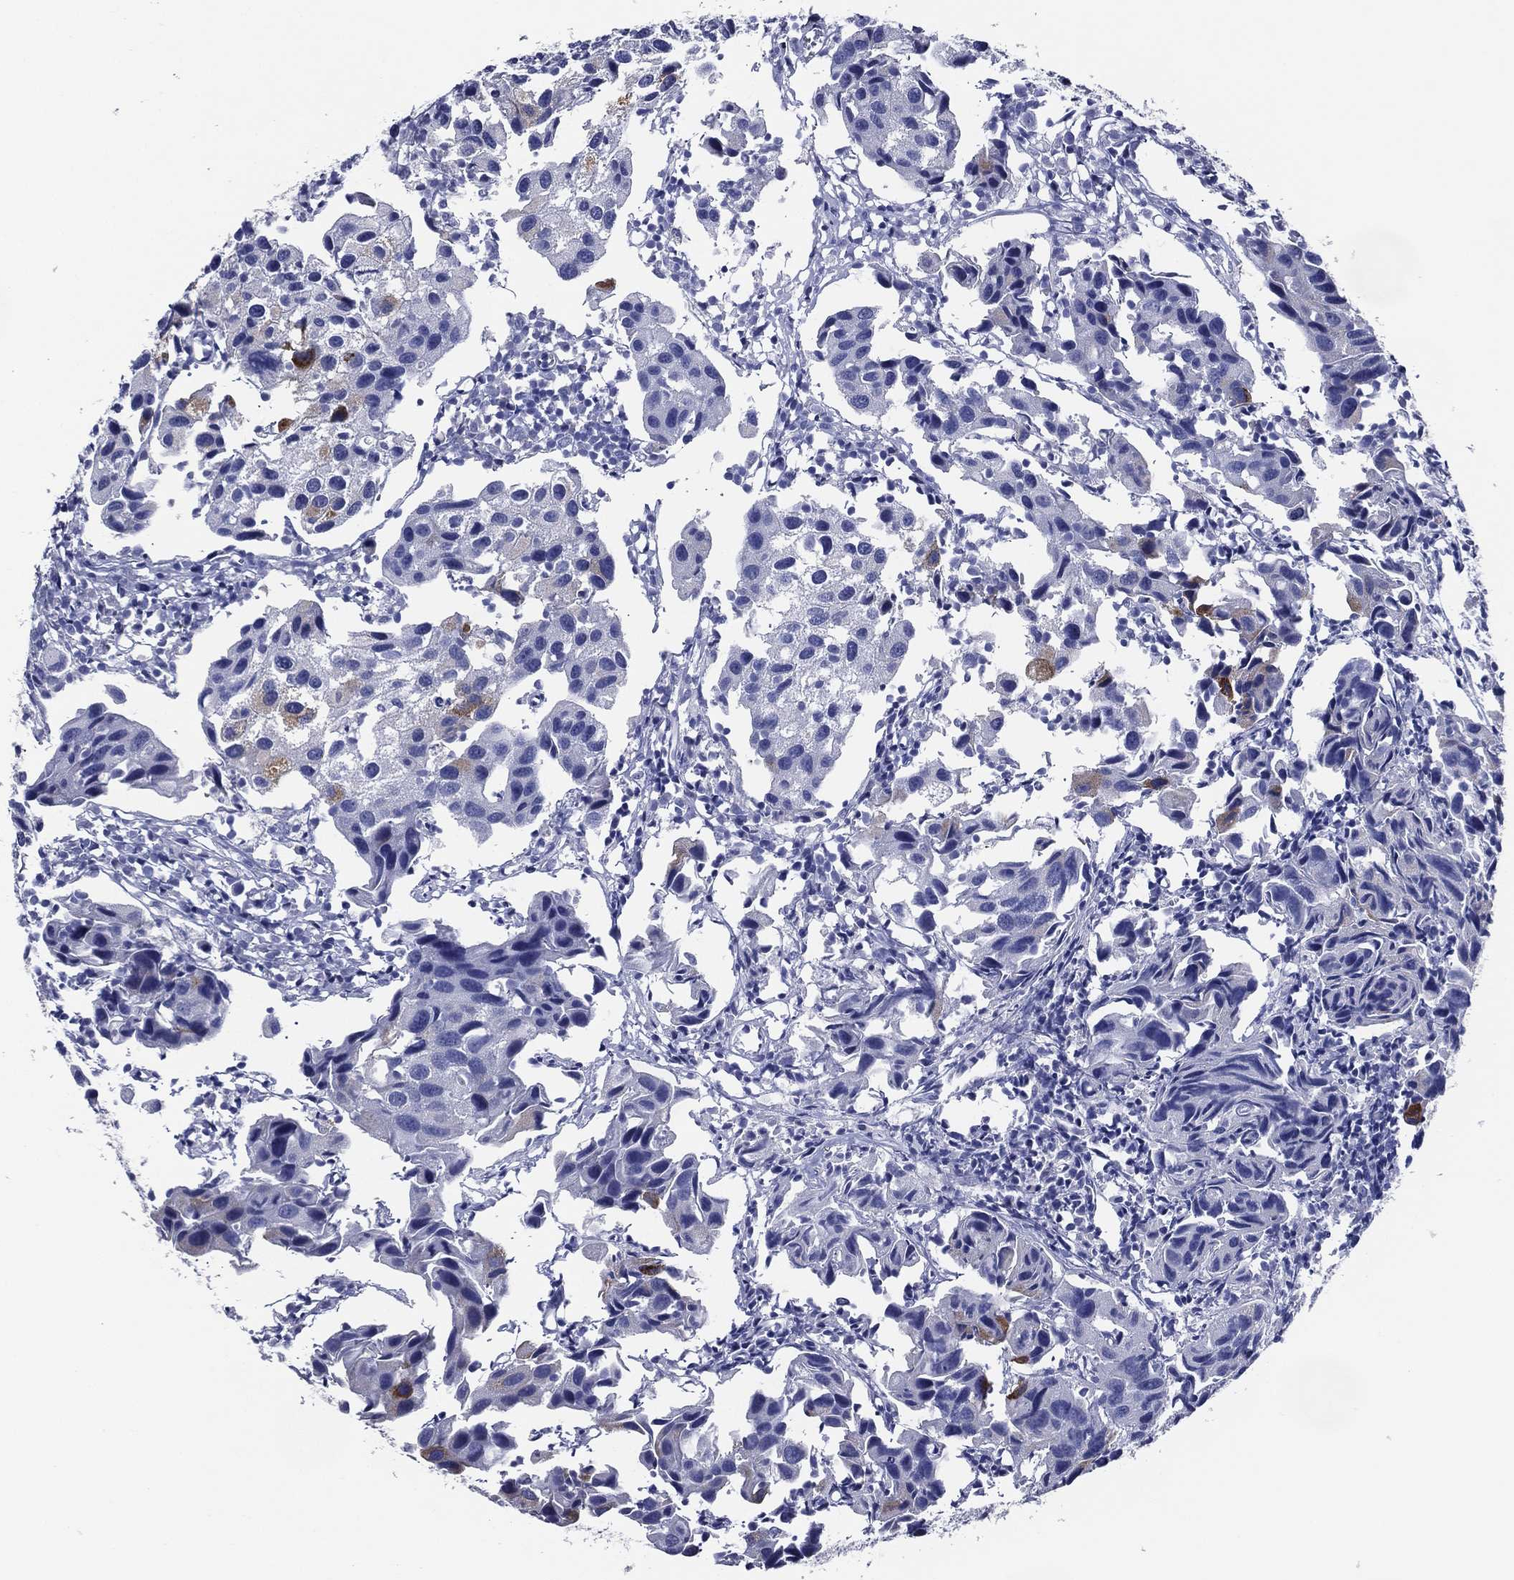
{"staining": {"intensity": "moderate", "quantity": "<25%", "location": "cytoplasmic/membranous"}, "tissue": "urothelial cancer", "cell_type": "Tumor cells", "image_type": "cancer", "snomed": [{"axis": "morphology", "description": "Urothelial carcinoma, High grade"}, {"axis": "topography", "description": "Urinary bladder"}], "caption": "Immunohistochemical staining of human urothelial cancer shows low levels of moderate cytoplasmic/membranous positivity in approximately <25% of tumor cells.", "gene": "ACE2", "patient": {"sex": "male", "age": 79}}